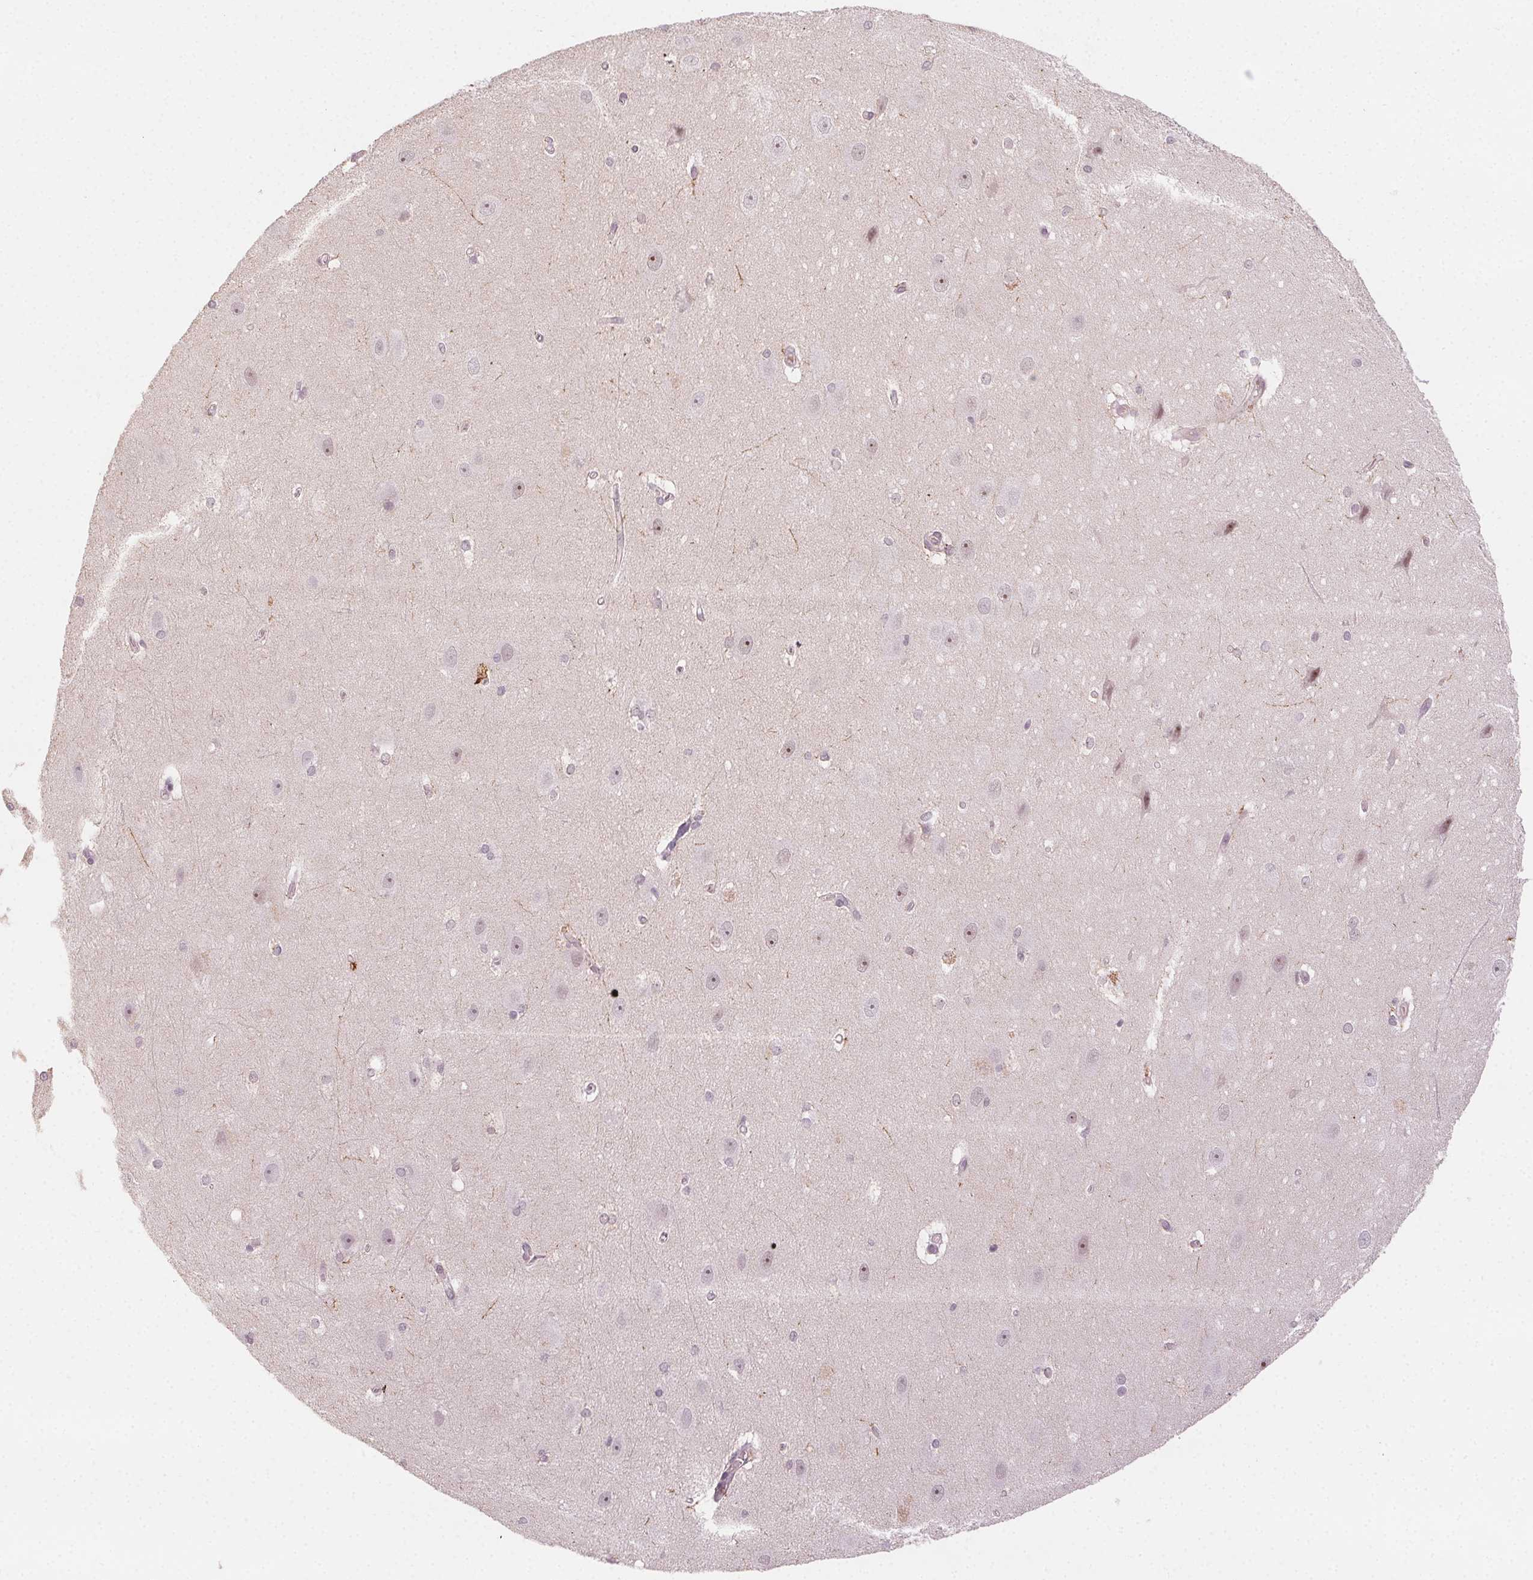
{"staining": {"intensity": "weak", "quantity": "<25%", "location": "nuclear"}, "tissue": "hippocampus", "cell_type": "Glial cells", "image_type": "normal", "snomed": [{"axis": "morphology", "description": "Normal tissue, NOS"}, {"axis": "topography", "description": "Cerebral cortex"}, {"axis": "topography", "description": "Hippocampus"}], "caption": "Hippocampus was stained to show a protein in brown. There is no significant positivity in glial cells. Nuclei are stained in blue.", "gene": "TUB", "patient": {"sex": "female", "age": 19}}